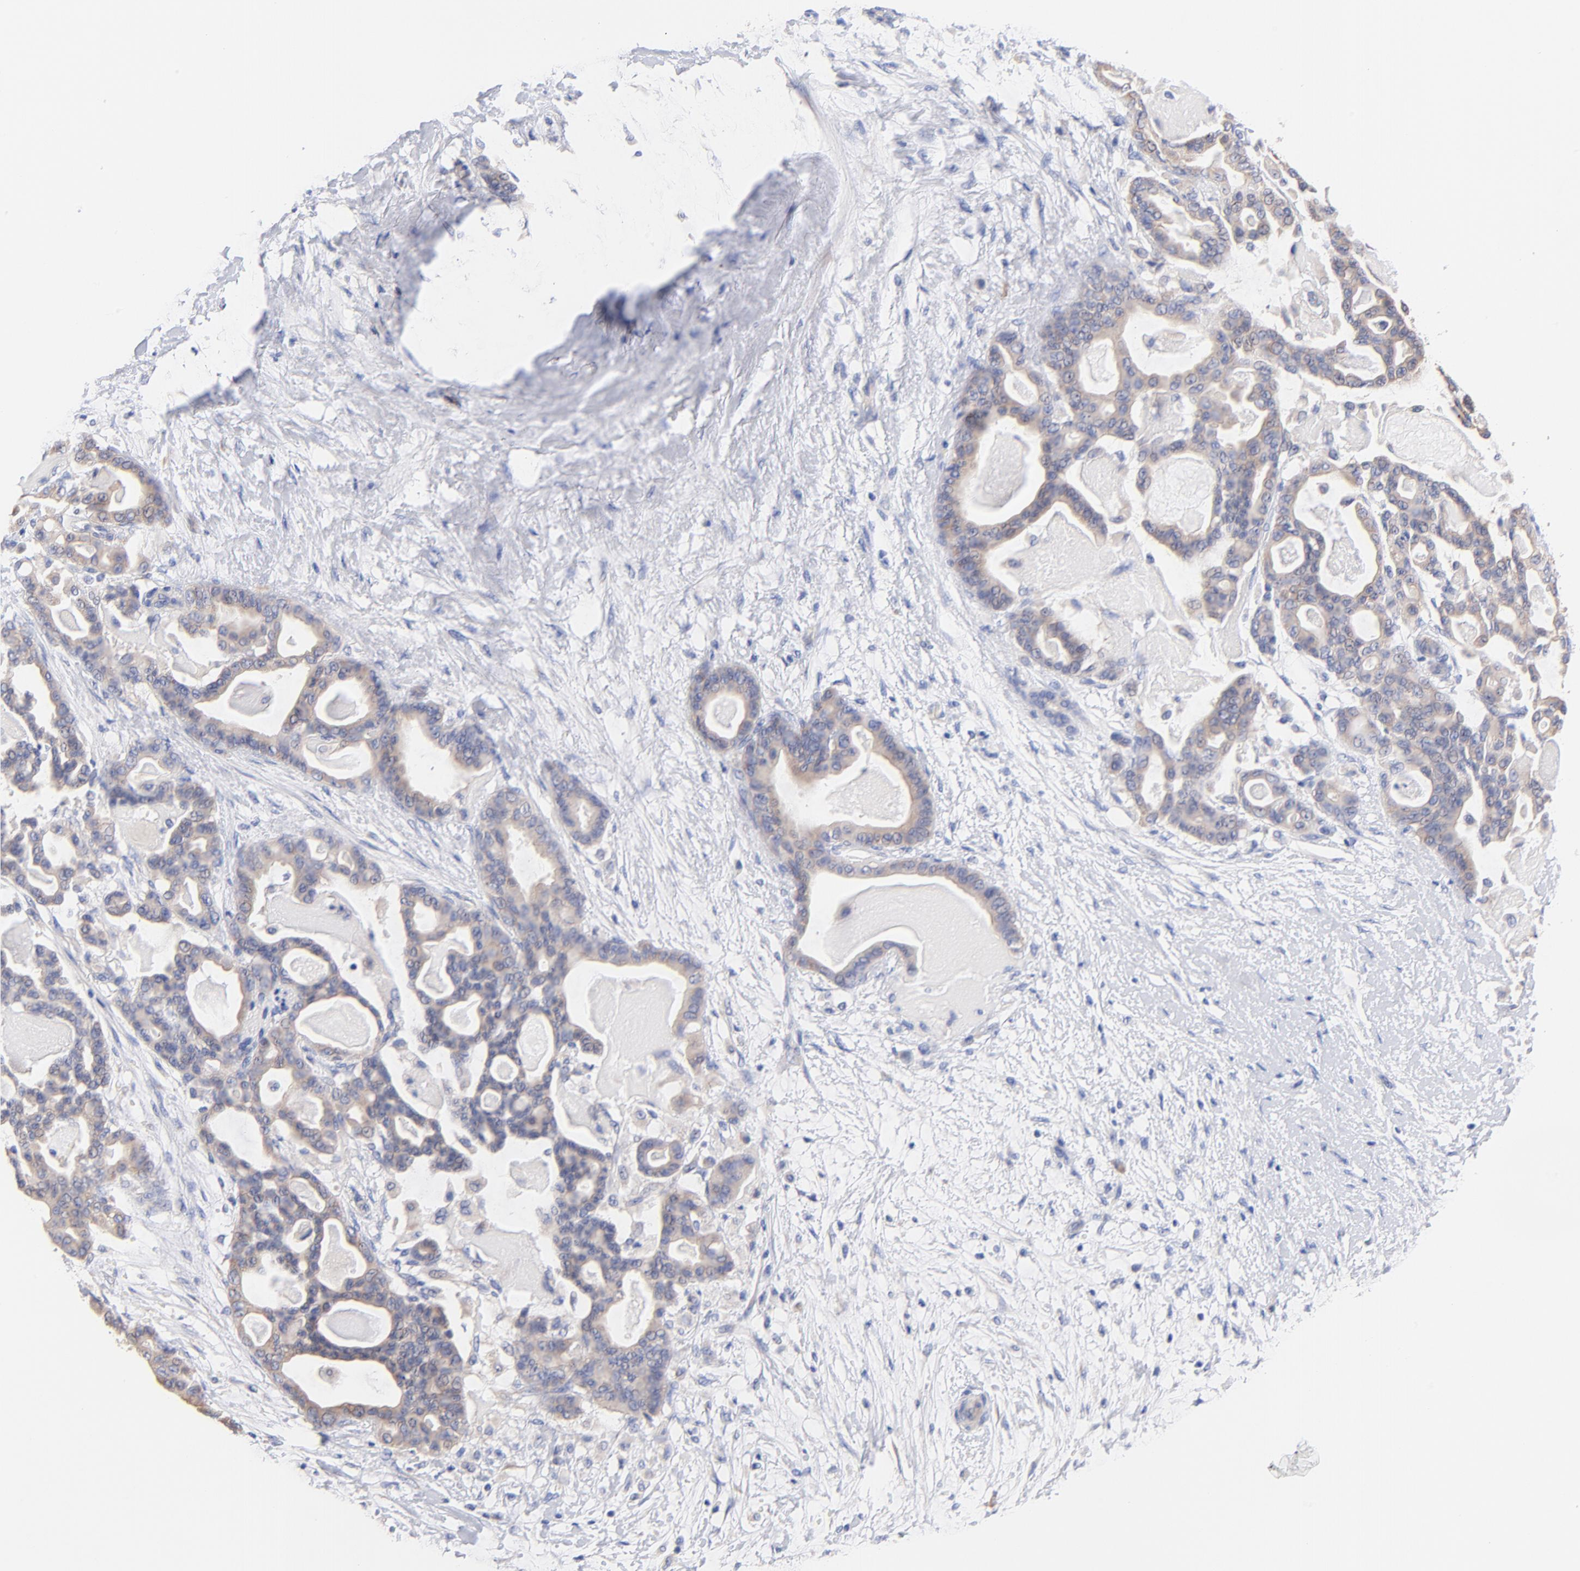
{"staining": {"intensity": "weak", "quantity": ">75%", "location": "cytoplasmic/membranous"}, "tissue": "pancreatic cancer", "cell_type": "Tumor cells", "image_type": "cancer", "snomed": [{"axis": "morphology", "description": "Adenocarcinoma, NOS"}, {"axis": "topography", "description": "Pancreas"}], "caption": "Pancreatic cancer (adenocarcinoma) stained for a protein shows weak cytoplasmic/membranous positivity in tumor cells.", "gene": "TNFRSF13C", "patient": {"sex": "male", "age": 63}}